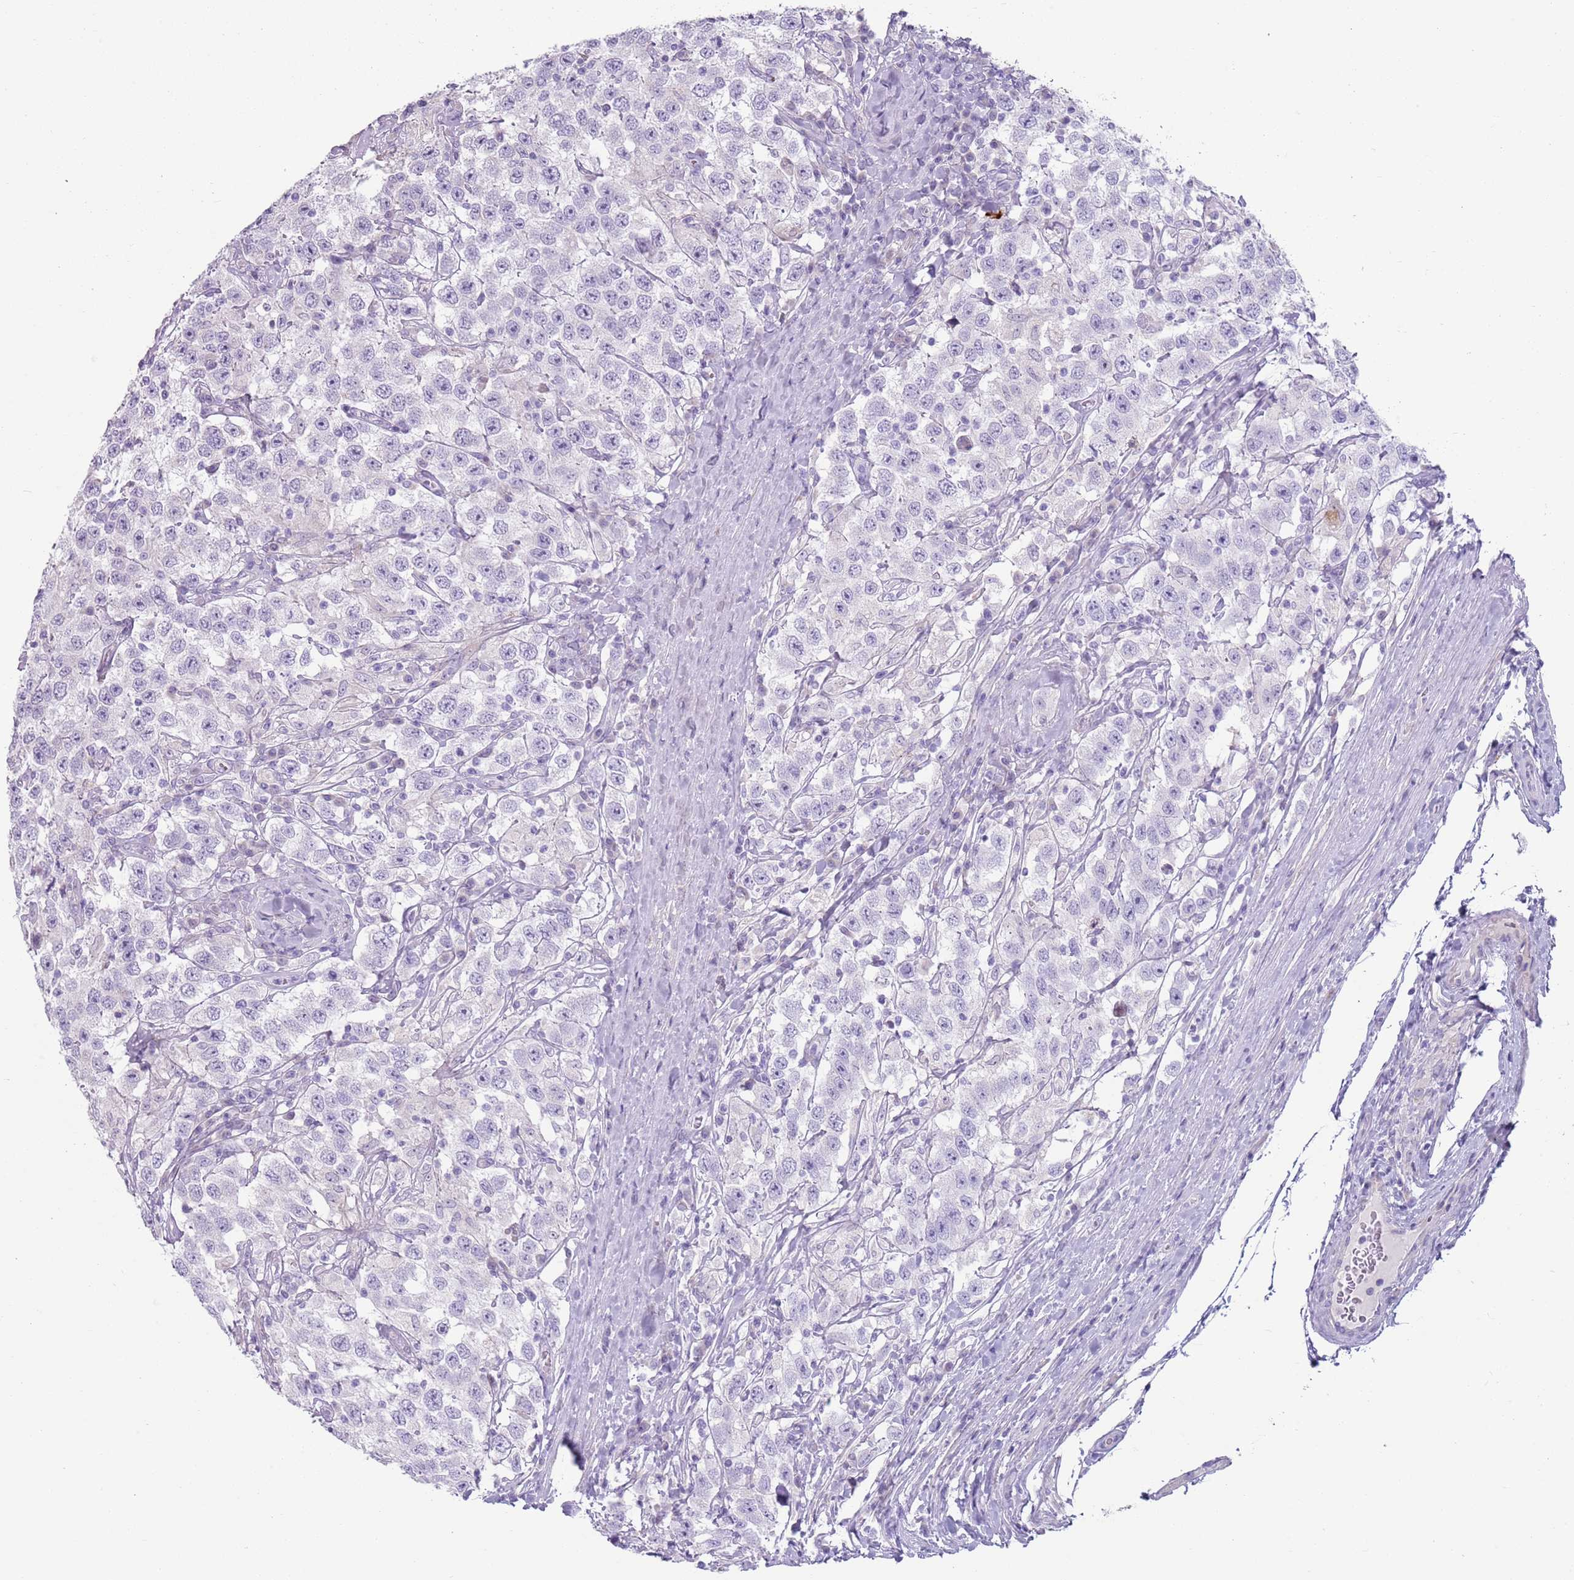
{"staining": {"intensity": "negative", "quantity": "none", "location": "none"}, "tissue": "testis cancer", "cell_type": "Tumor cells", "image_type": "cancer", "snomed": [{"axis": "morphology", "description": "Seminoma, NOS"}, {"axis": "topography", "description": "Testis"}], "caption": "Immunohistochemistry image of neoplastic tissue: human seminoma (testis) stained with DAB reveals no significant protein expression in tumor cells.", "gene": "CD177", "patient": {"sex": "male", "age": 41}}